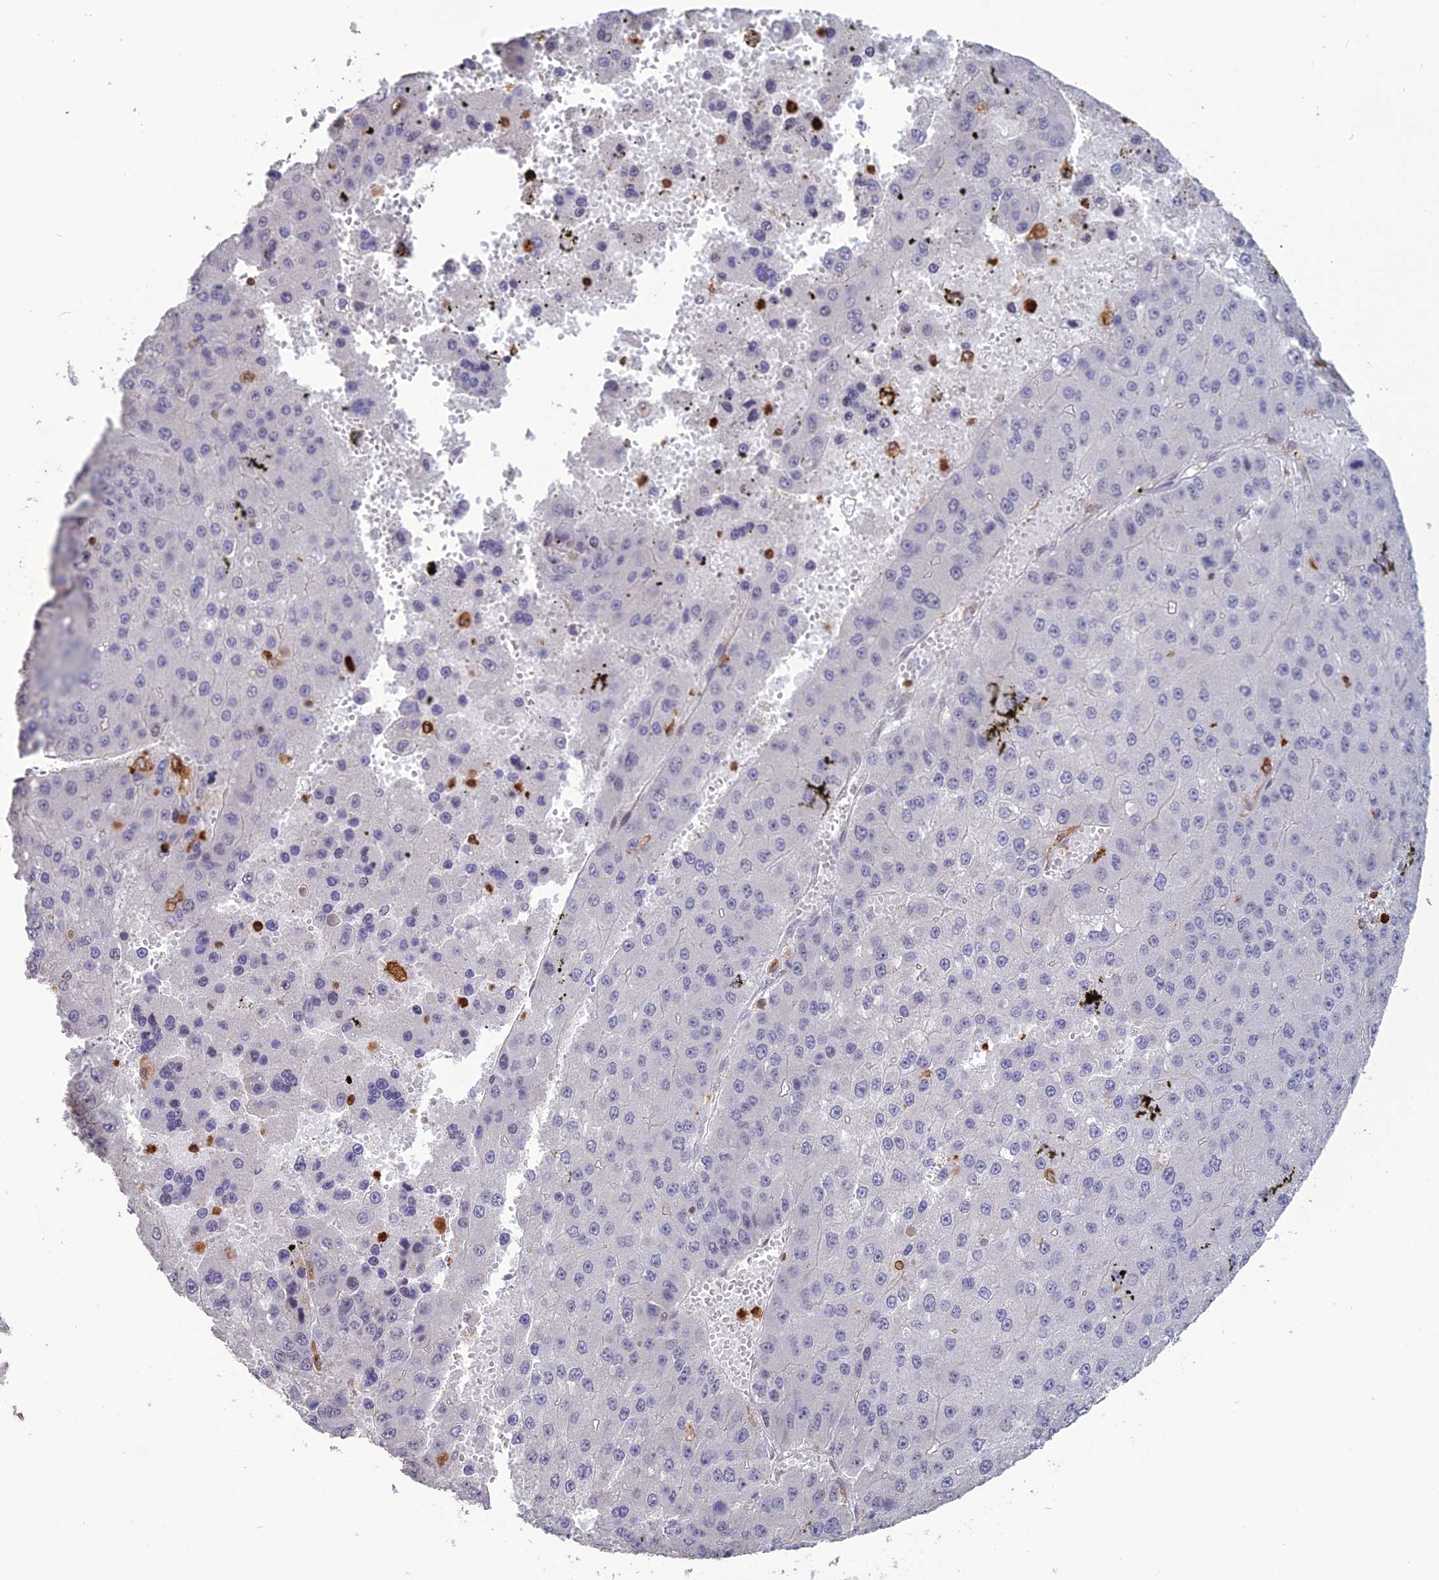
{"staining": {"intensity": "negative", "quantity": "none", "location": "none"}, "tissue": "liver cancer", "cell_type": "Tumor cells", "image_type": "cancer", "snomed": [{"axis": "morphology", "description": "Carcinoma, Hepatocellular, NOS"}, {"axis": "topography", "description": "Liver"}], "caption": "Protein analysis of hepatocellular carcinoma (liver) demonstrates no significant positivity in tumor cells.", "gene": "APOBR", "patient": {"sex": "female", "age": 73}}